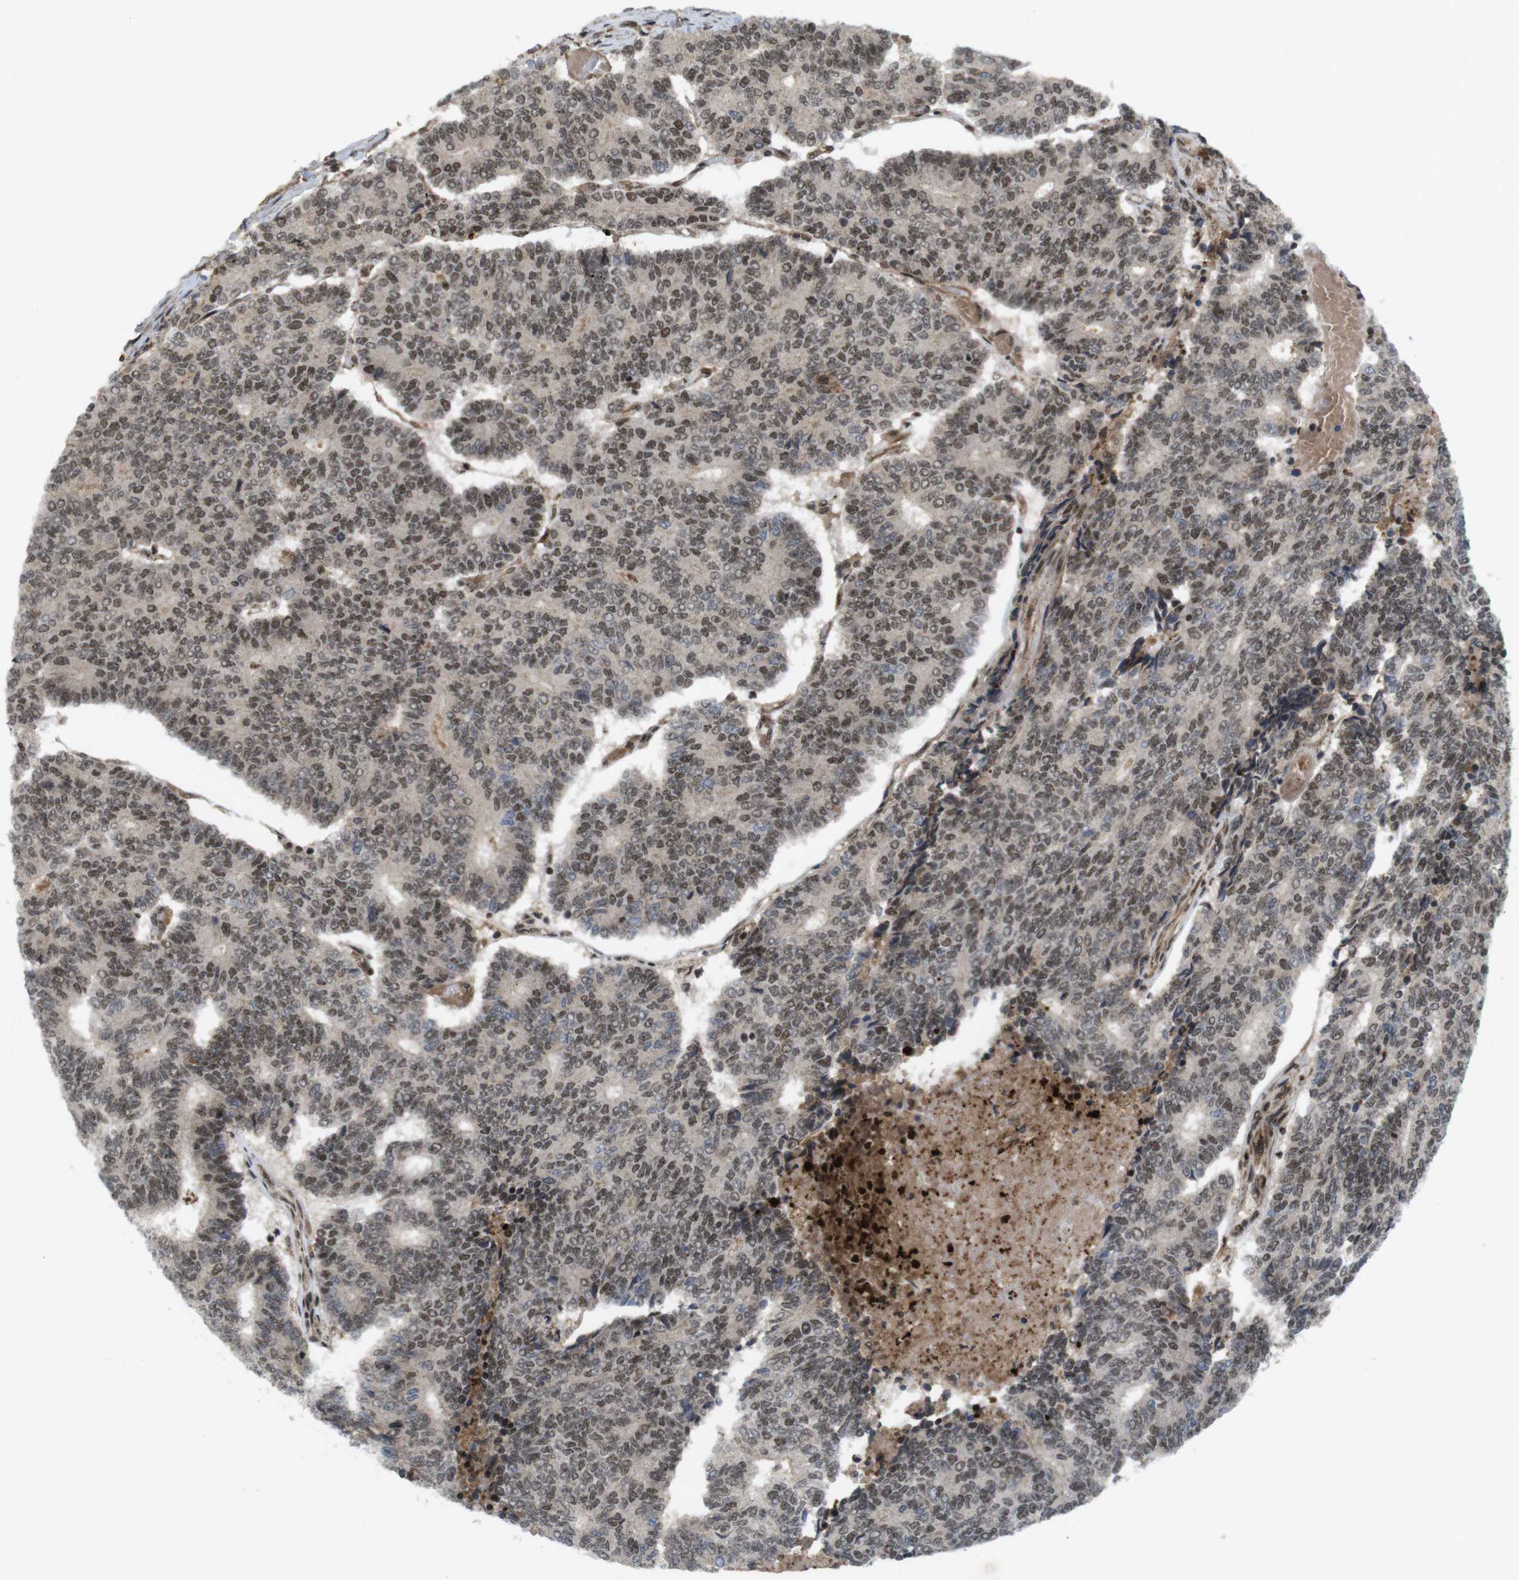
{"staining": {"intensity": "moderate", "quantity": ">75%", "location": "nuclear"}, "tissue": "prostate cancer", "cell_type": "Tumor cells", "image_type": "cancer", "snomed": [{"axis": "morphology", "description": "Normal tissue, NOS"}, {"axis": "morphology", "description": "Adenocarcinoma, High grade"}, {"axis": "topography", "description": "Prostate"}, {"axis": "topography", "description": "Seminal veicle"}], "caption": "Tumor cells exhibit moderate nuclear expression in approximately >75% of cells in prostate cancer.", "gene": "SP2", "patient": {"sex": "male", "age": 55}}